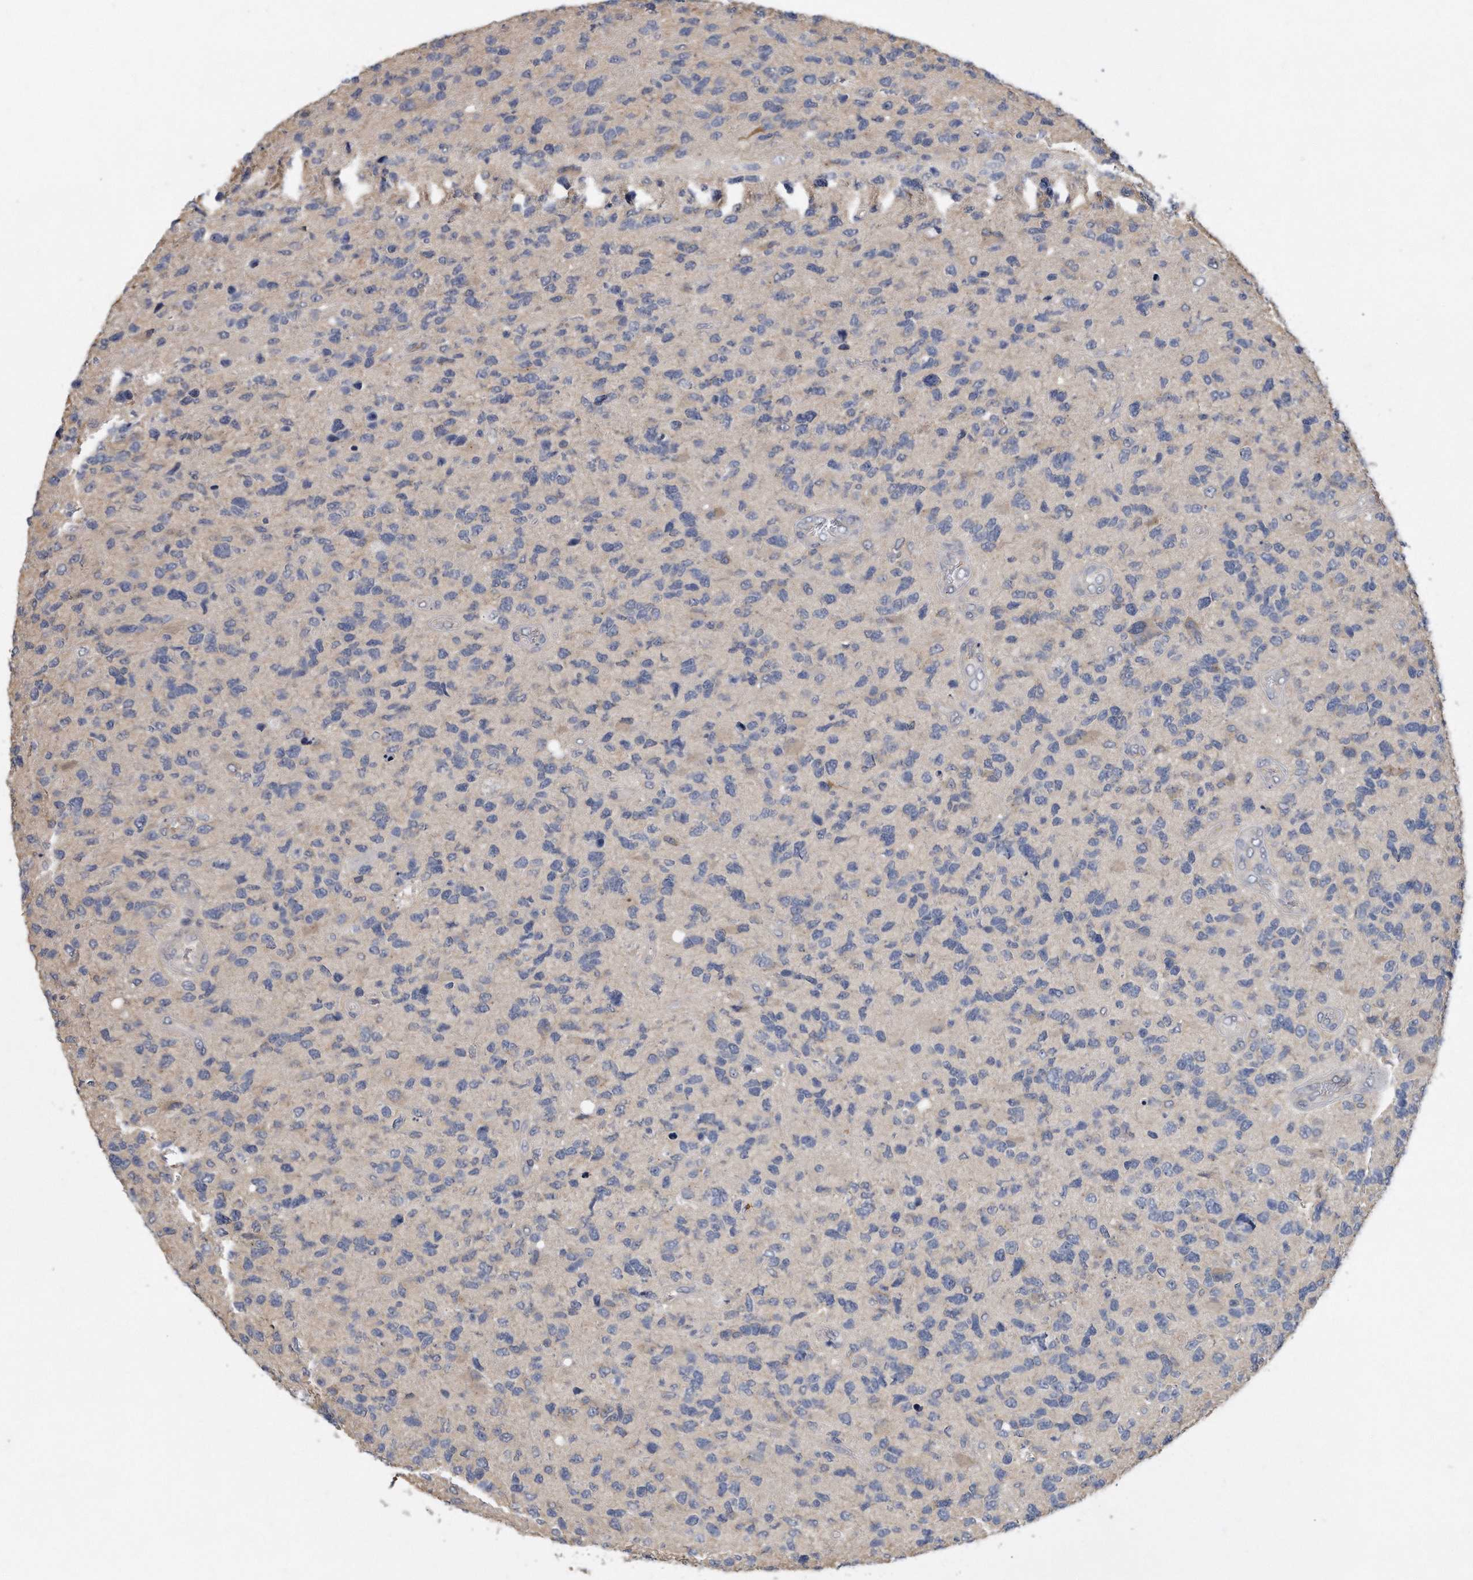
{"staining": {"intensity": "negative", "quantity": "none", "location": "none"}, "tissue": "glioma", "cell_type": "Tumor cells", "image_type": "cancer", "snomed": [{"axis": "morphology", "description": "Glioma, malignant, High grade"}, {"axis": "topography", "description": "Brain"}], "caption": "Protein analysis of malignant high-grade glioma shows no significant expression in tumor cells. (DAB immunohistochemistry, high magnification).", "gene": "HOMER3", "patient": {"sex": "female", "age": 58}}